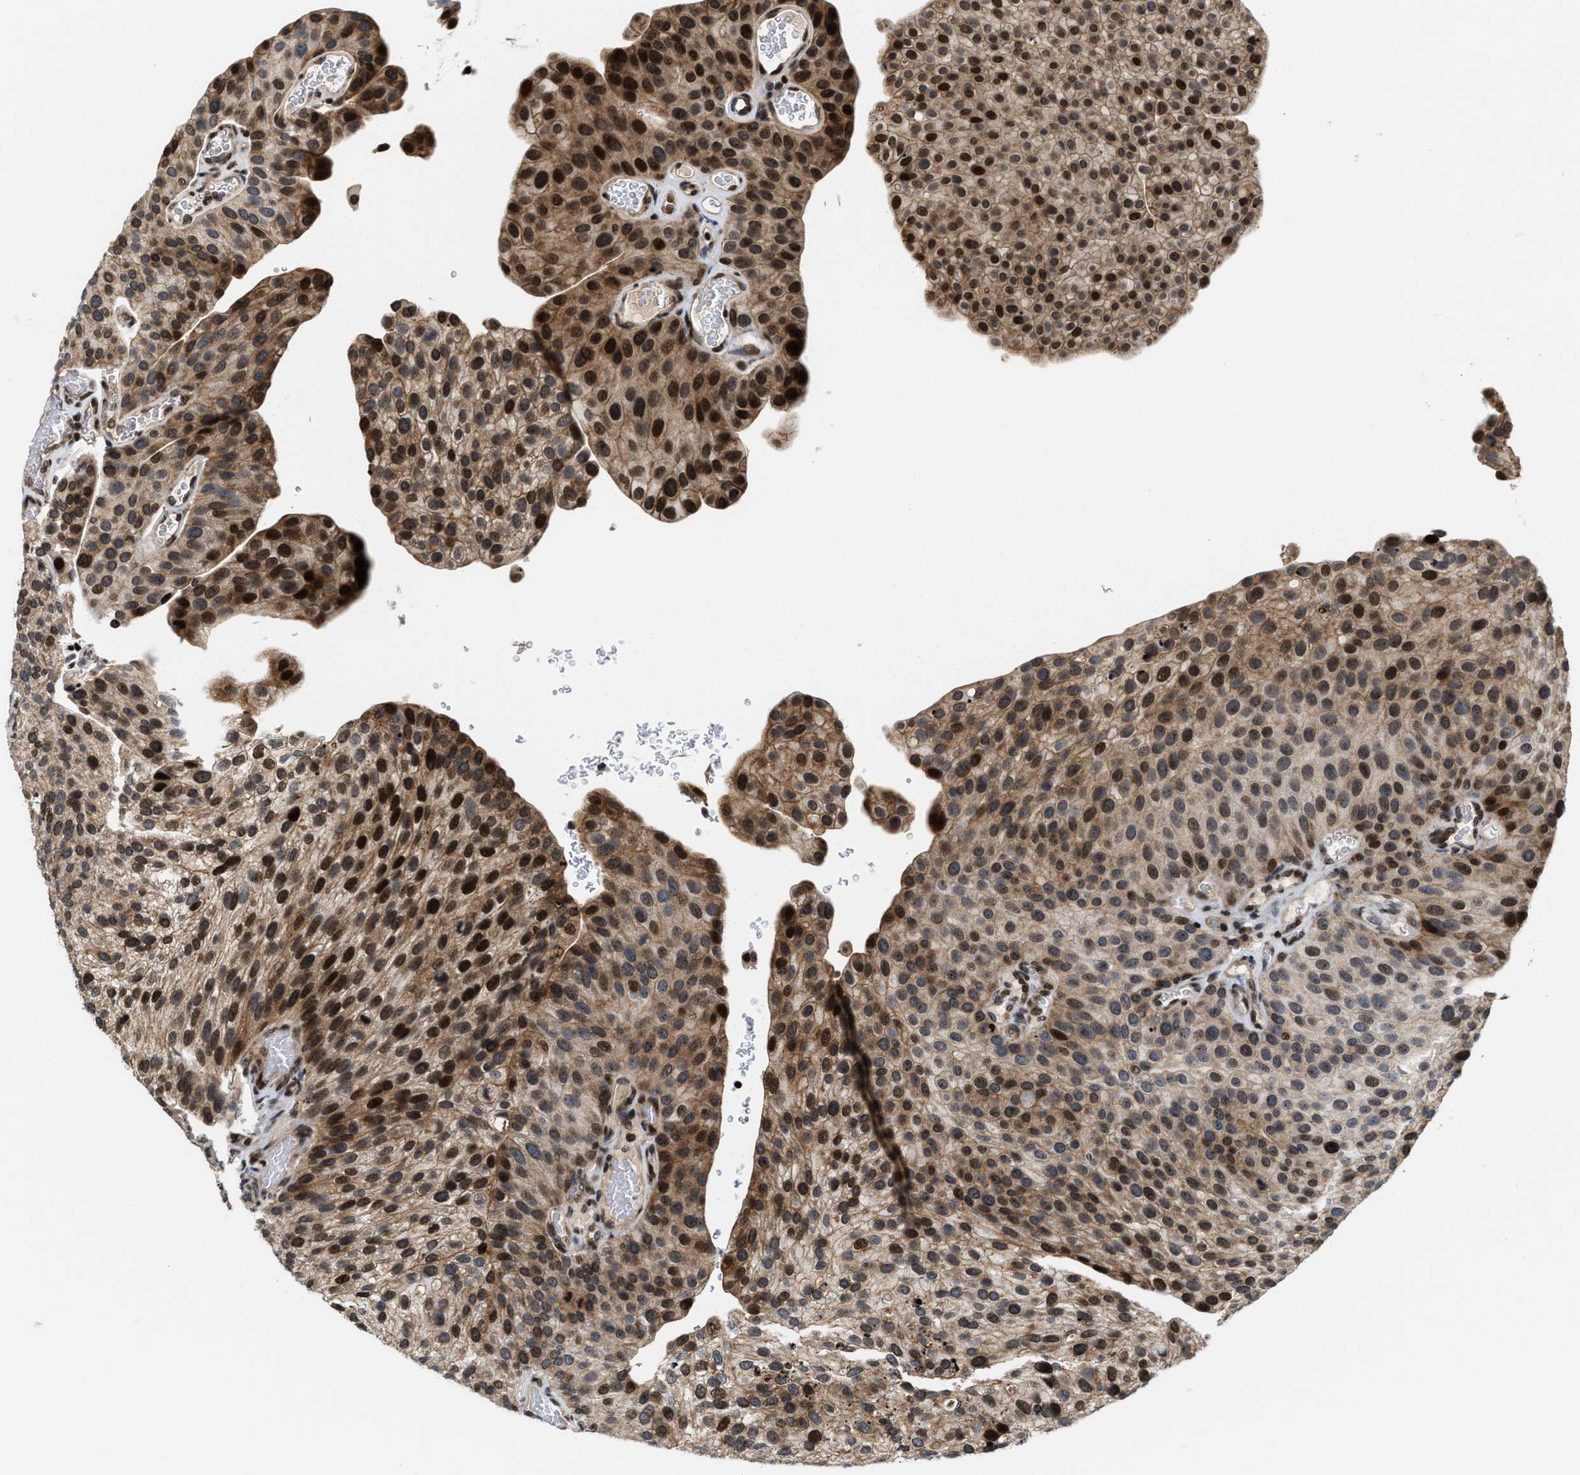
{"staining": {"intensity": "strong", "quantity": ">75%", "location": "cytoplasmic/membranous,nuclear"}, "tissue": "urothelial cancer", "cell_type": "Tumor cells", "image_type": "cancer", "snomed": [{"axis": "morphology", "description": "Urothelial carcinoma, Low grade"}, {"axis": "topography", "description": "Smooth muscle"}, {"axis": "topography", "description": "Urinary bladder"}], "caption": "Strong cytoplasmic/membranous and nuclear protein positivity is identified in about >75% of tumor cells in urothelial cancer.", "gene": "PDZD2", "patient": {"sex": "male", "age": 60}}